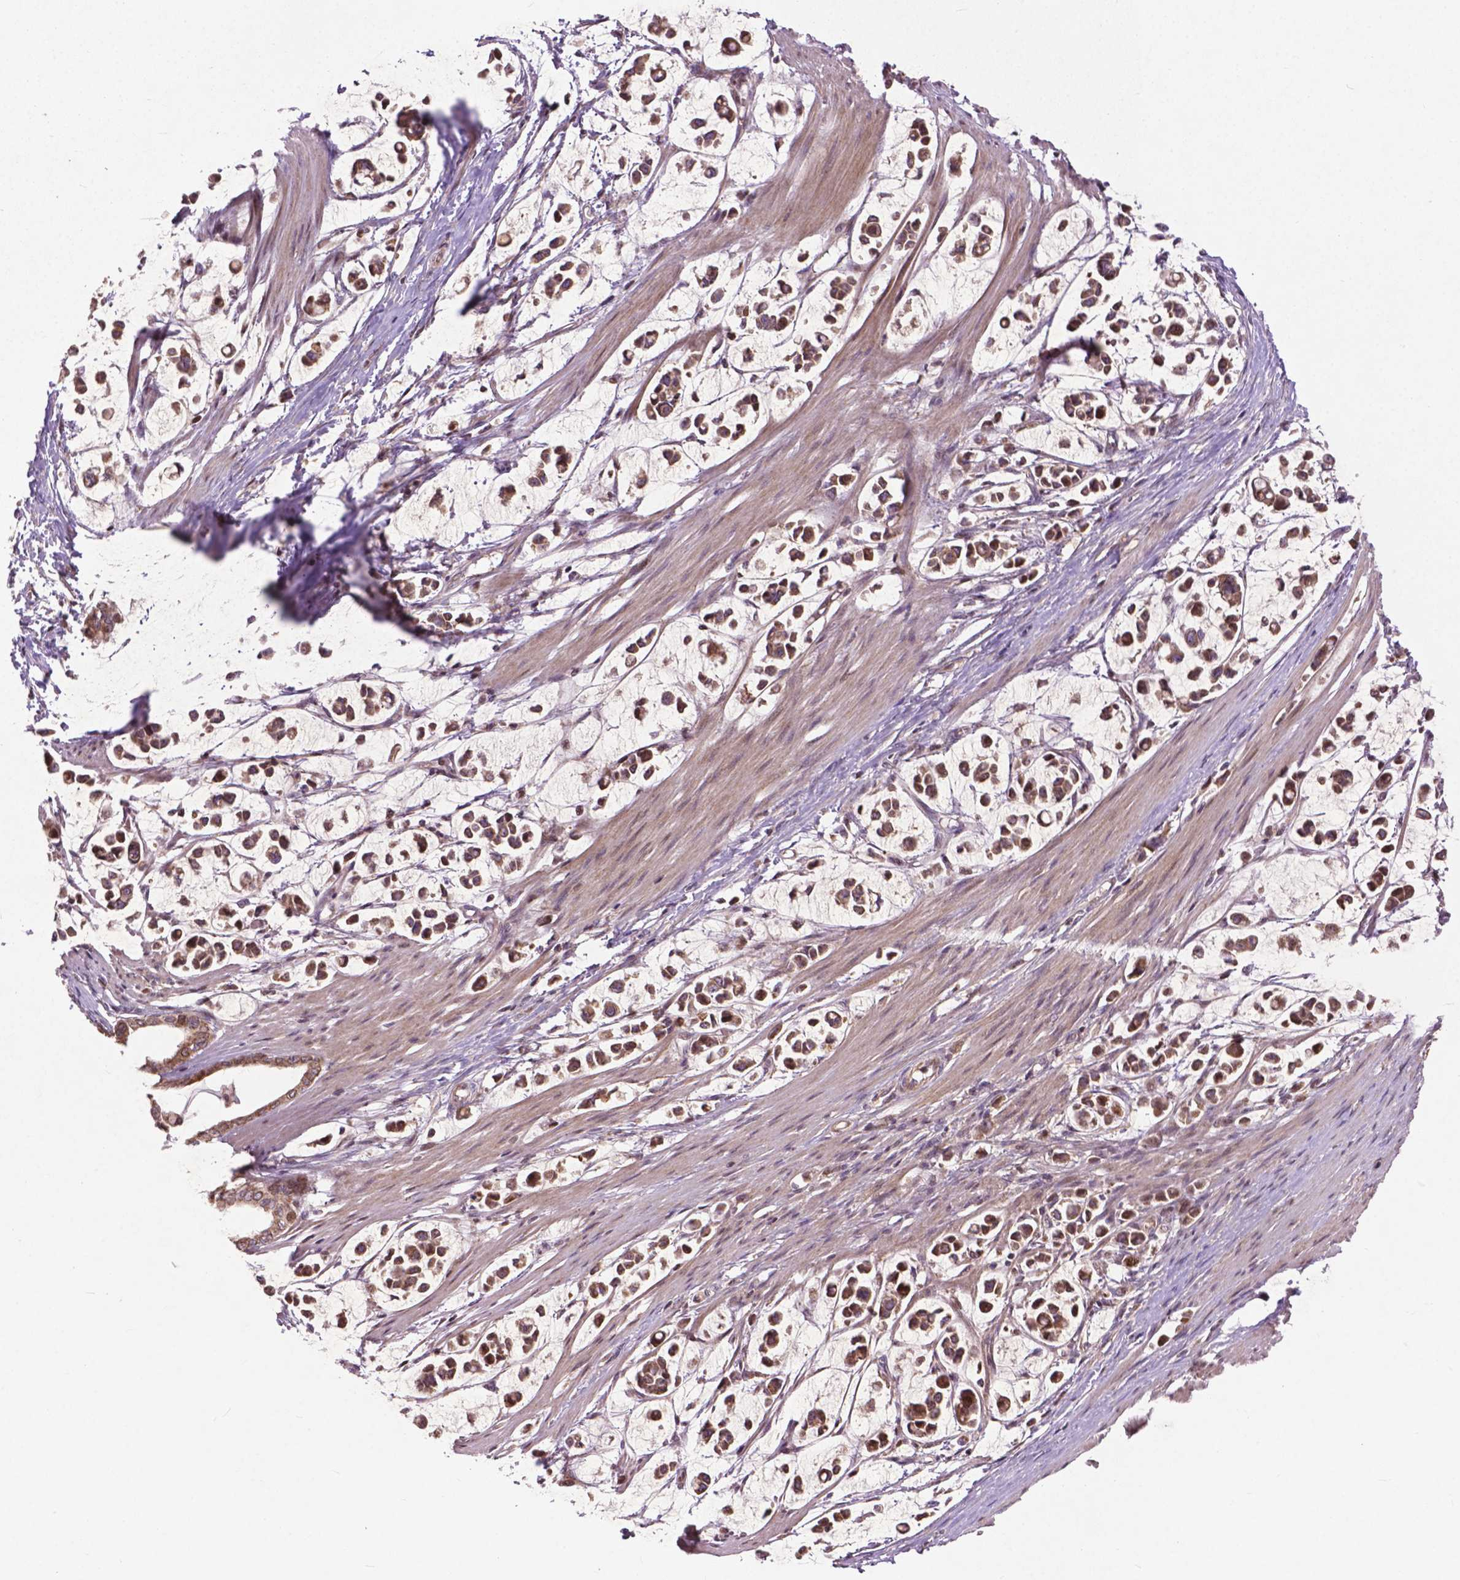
{"staining": {"intensity": "strong", "quantity": ">75%", "location": "cytoplasmic/membranous"}, "tissue": "stomach cancer", "cell_type": "Tumor cells", "image_type": "cancer", "snomed": [{"axis": "morphology", "description": "Adenocarcinoma, NOS"}, {"axis": "topography", "description": "Stomach"}], "caption": "A high amount of strong cytoplasmic/membranous positivity is appreciated in about >75% of tumor cells in stomach cancer tissue. Immunohistochemistry stains the protein of interest in brown and the nuclei are stained blue.", "gene": "B3GALNT2", "patient": {"sex": "male", "age": 82}}